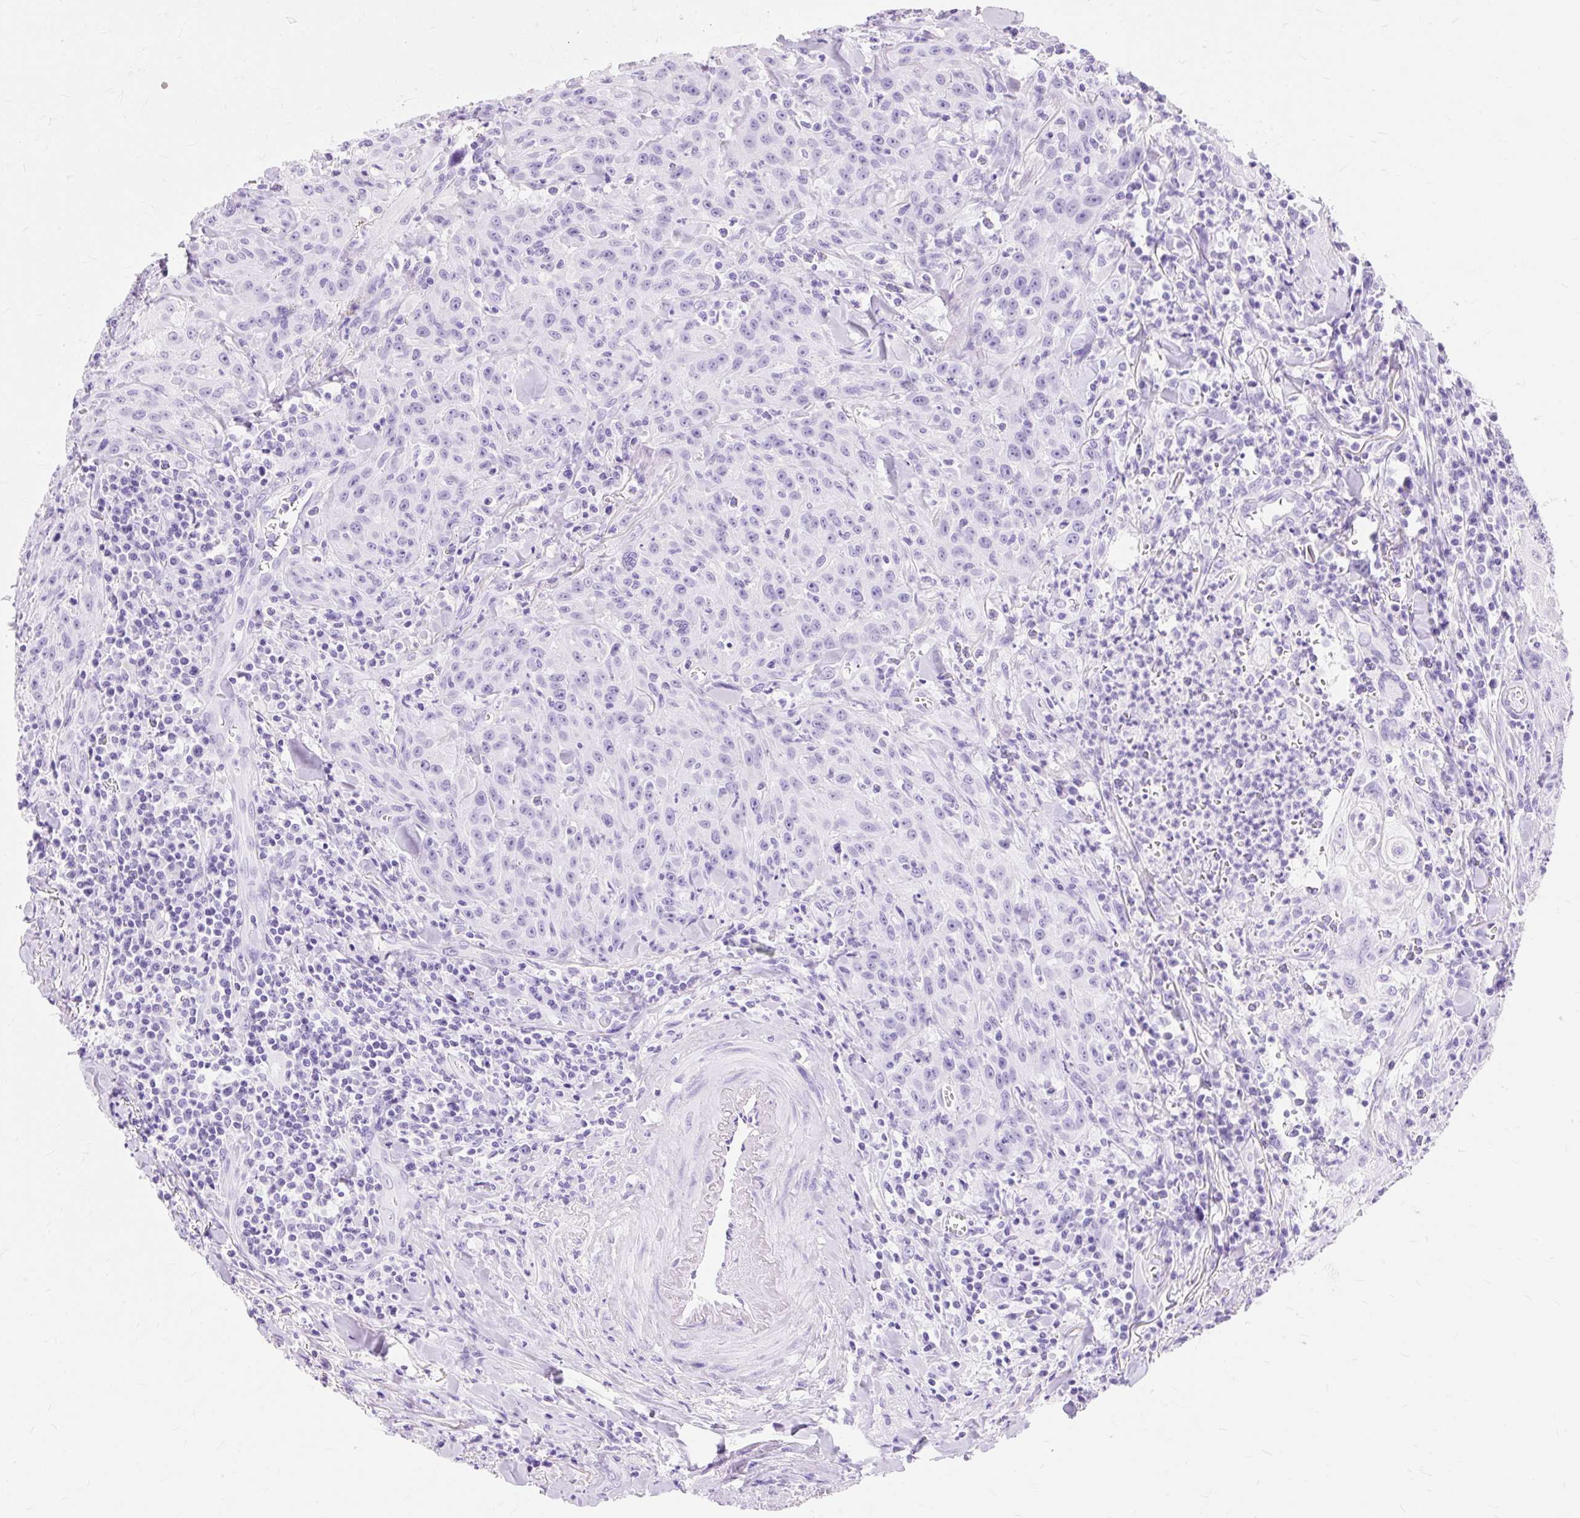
{"staining": {"intensity": "negative", "quantity": "none", "location": "none"}, "tissue": "head and neck cancer", "cell_type": "Tumor cells", "image_type": "cancer", "snomed": [{"axis": "morphology", "description": "Normal tissue, NOS"}, {"axis": "morphology", "description": "Squamous cell carcinoma, NOS"}, {"axis": "topography", "description": "Oral tissue"}, {"axis": "topography", "description": "Head-Neck"}], "caption": "A histopathology image of human head and neck cancer (squamous cell carcinoma) is negative for staining in tumor cells.", "gene": "MBP", "patient": {"sex": "female", "age": 70}}